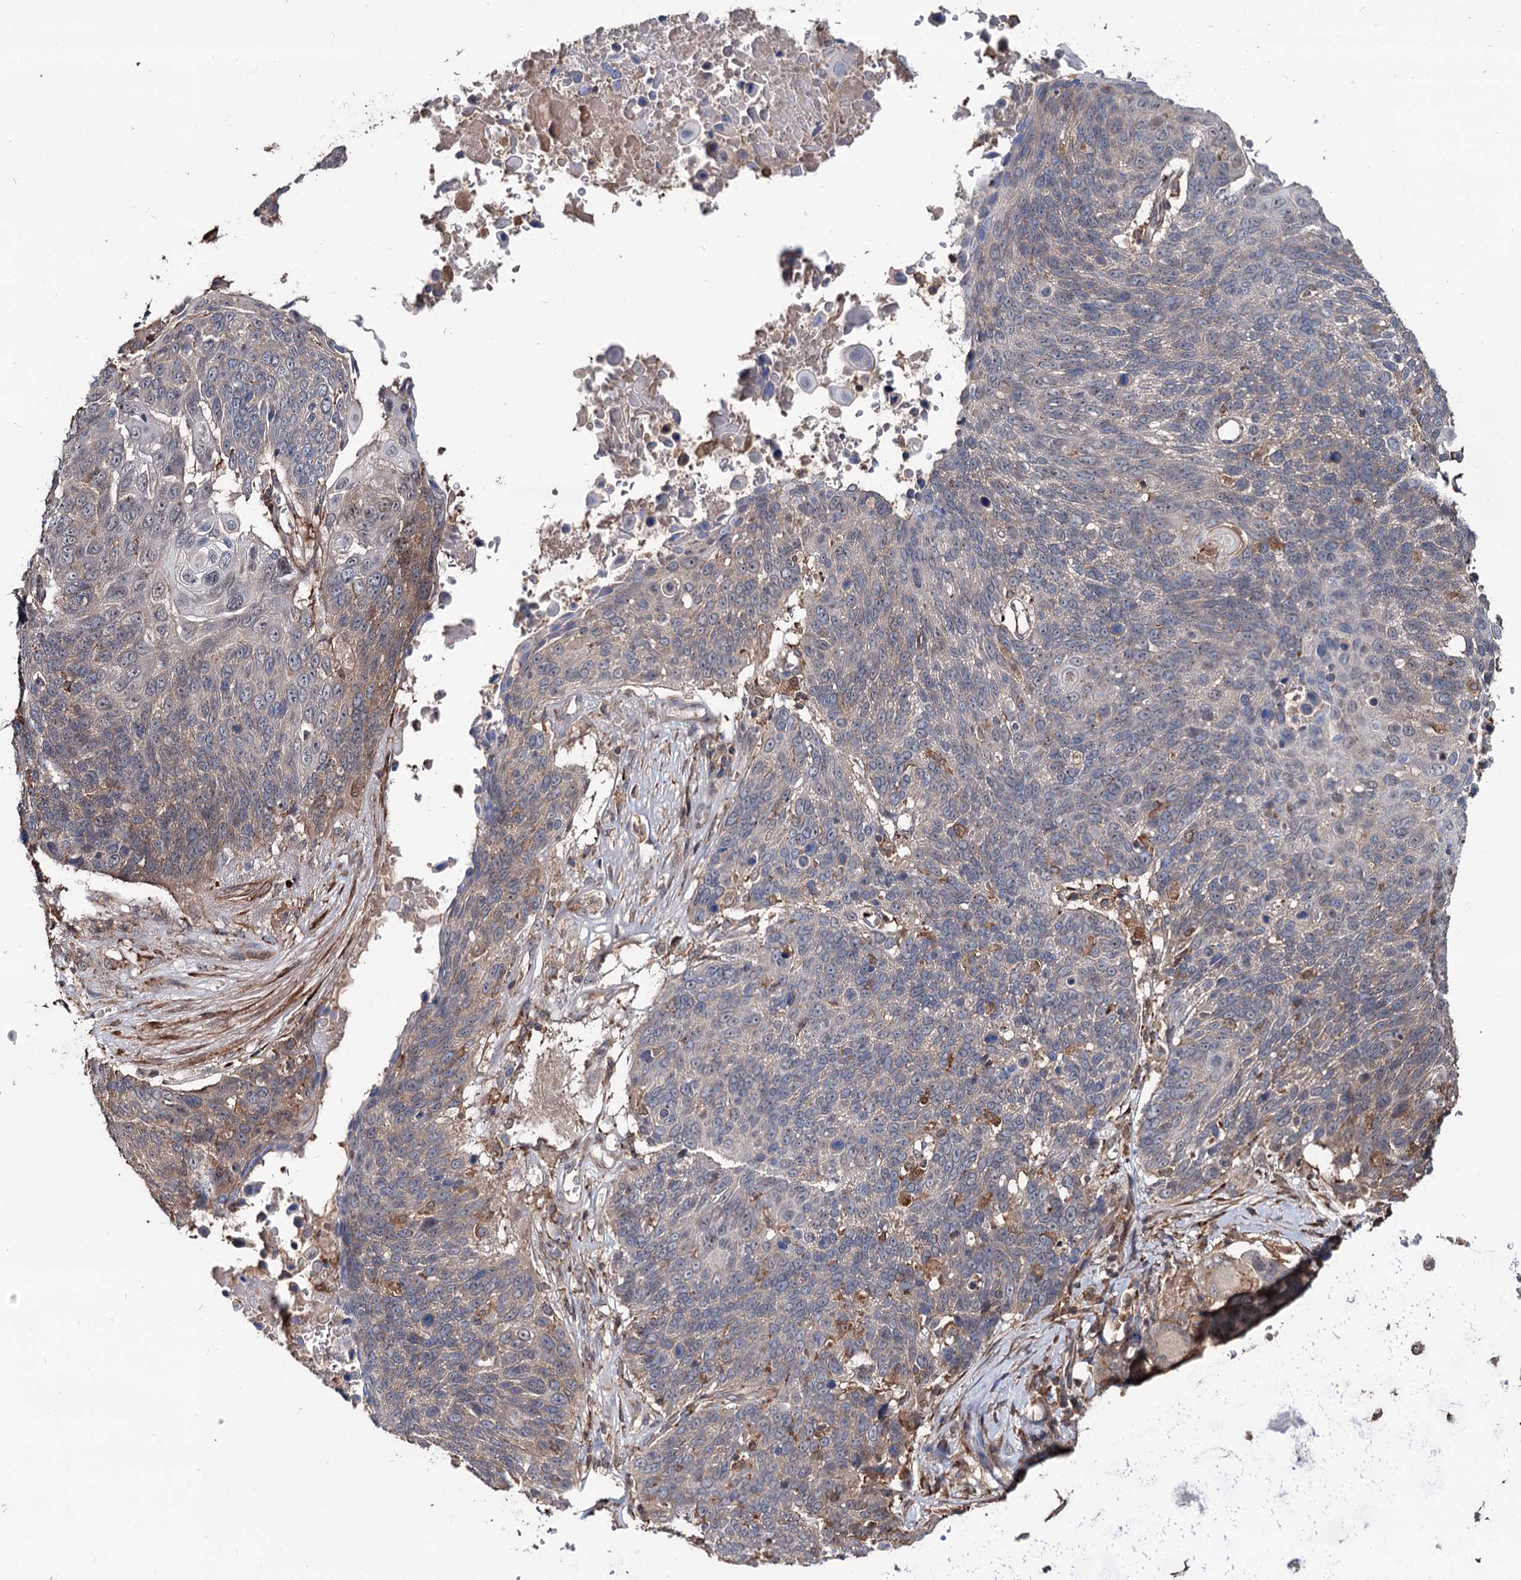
{"staining": {"intensity": "negative", "quantity": "none", "location": "none"}, "tissue": "lung cancer", "cell_type": "Tumor cells", "image_type": "cancer", "snomed": [{"axis": "morphology", "description": "Squamous cell carcinoma, NOS"}, {"axis": "topography", "description": "Lung"}], "caption": "Photomicrograph shows no protein expression in tumor cells of lung squamous cell carcinoma tissue.", "gene": "GRIP1", "patient": {"sex": "male", "age": 66}}